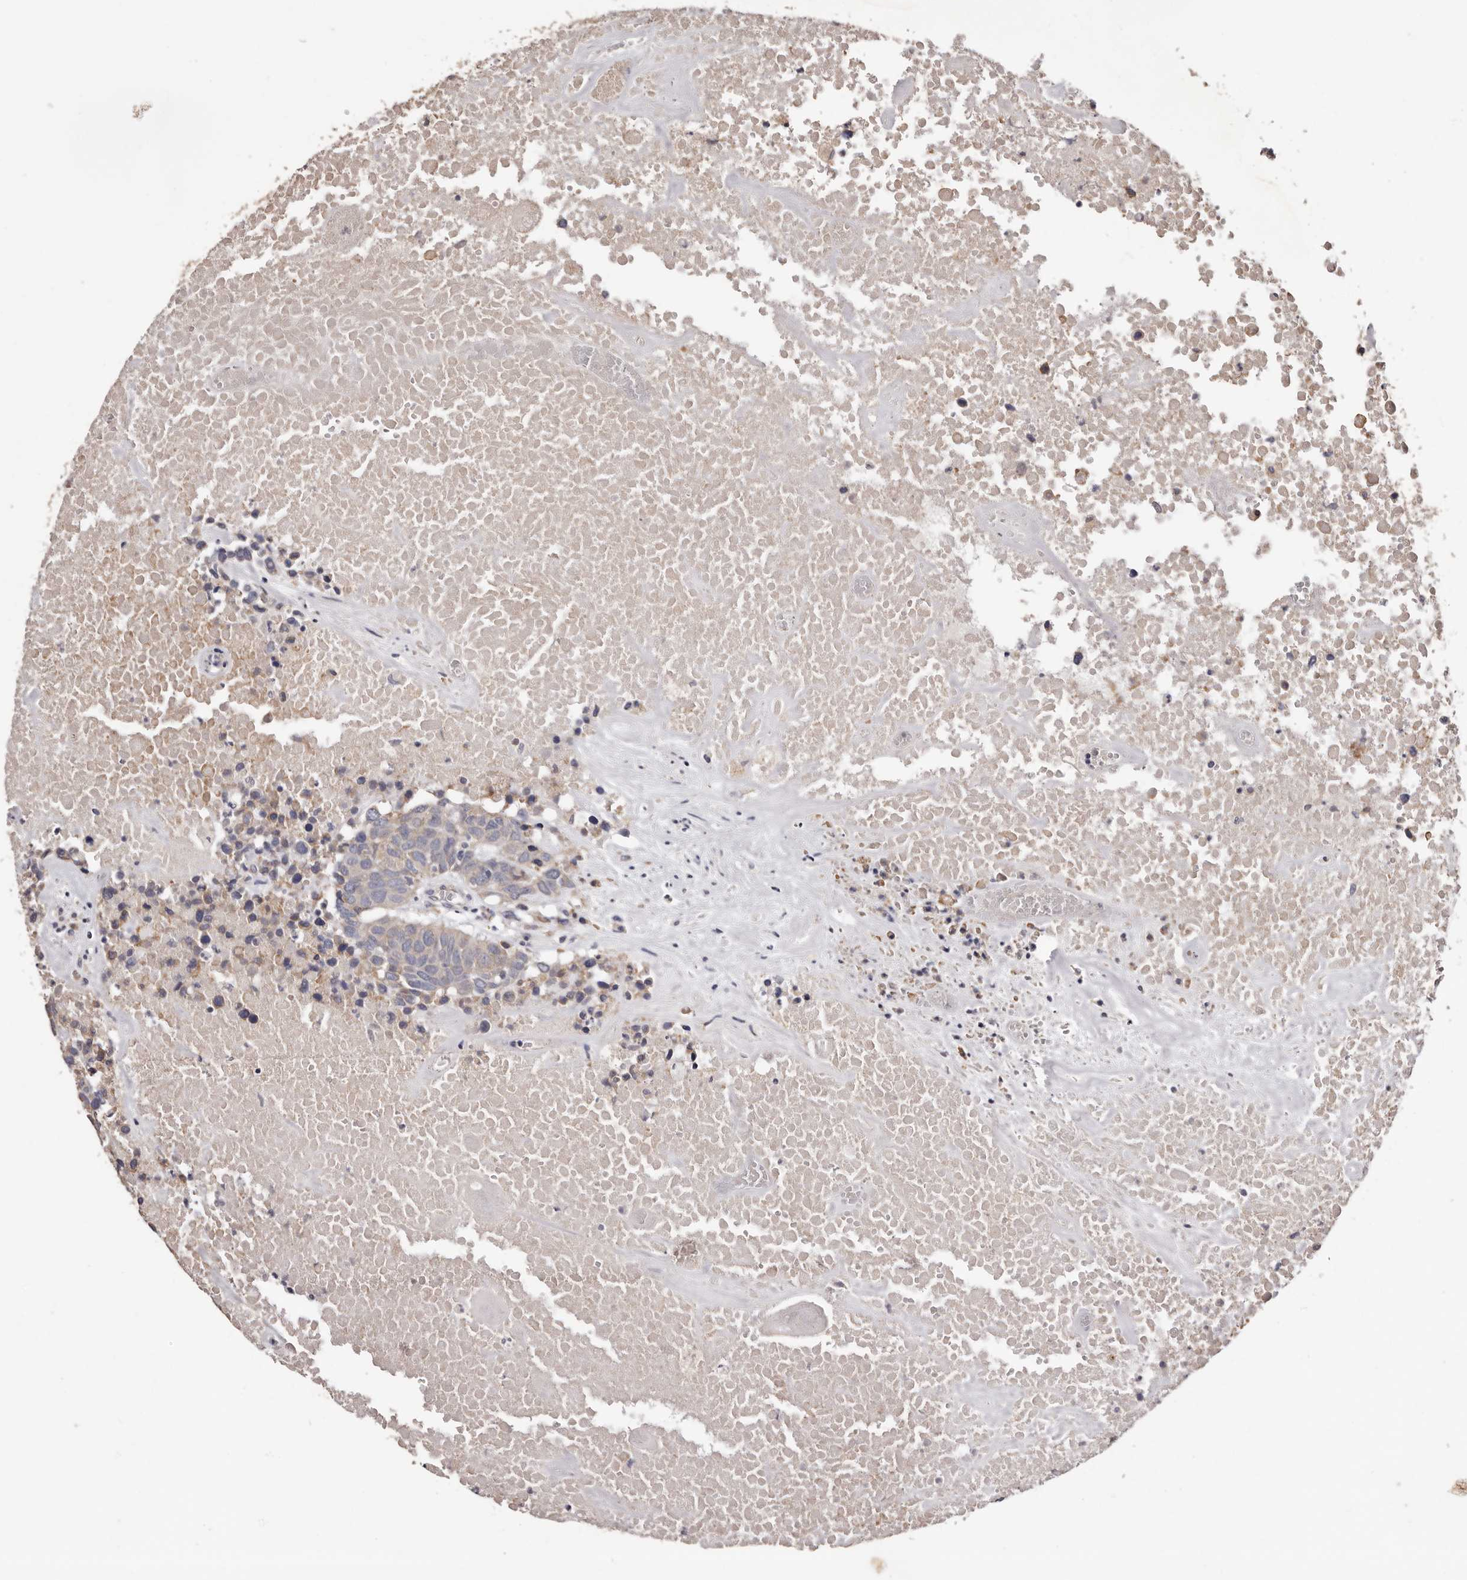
{"staining": {"intensity": "negative", "quantity": "none", "location": "none"}, "tissue": "head and neck cancer", "cell_type": "Tumor cells", "image_type": "cancer", "snomed": [{"axis": "morphology", "description": "Squamous cell carcinoma, NOS"}, {"axis": "topography", "description": "Head-Neck"}], "caption": "Immunohistochemistry image of neoplastic tissue: human head and neck squamous cell carcinoma stained with DAB (3,3'-diaminobenzidine) reveals no significant protein positivity in tumor cells. (Immunohistochemistry (ihc), brightfield microscopy, high magnification).", "gene": "ETNK1", "patient": {"sex": "male", "age": 66}}